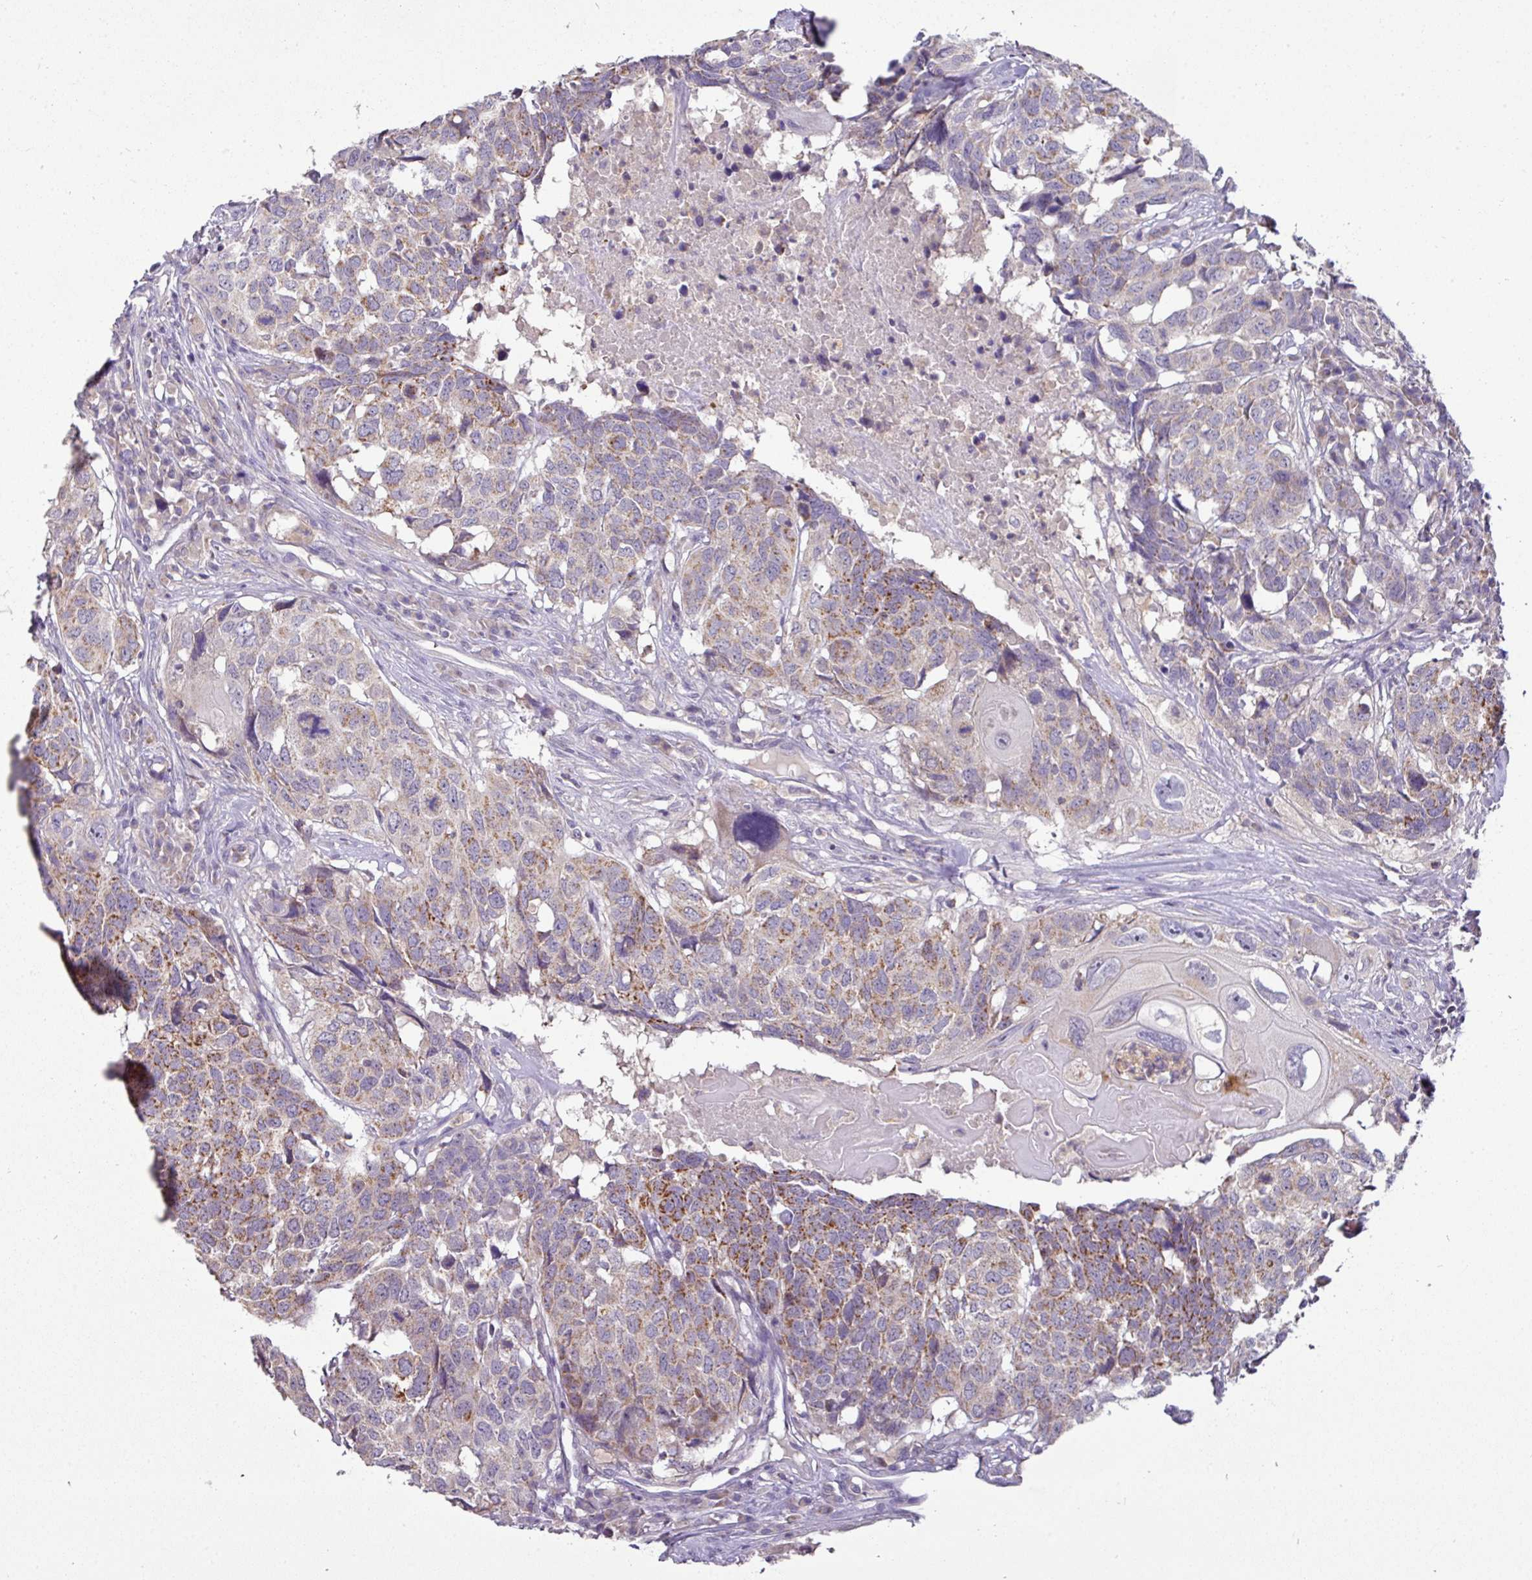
{"staining": {"intensity": "moderate", "quantity": "25%-75%", "location": "cytoplasmic/membranous"}, "tissue": "head and neck cancer", "cell_type": "Tumor cells", "image_type": "cancer", "snomed": [{"axis": "morphology", "description": "Squamous cell carcinoma, NOS"}, {"axis": "topography", "description": "Head-Neck"}], "caption": "This photomicrograph displays head and neck cancer (squamous cell carcinoma) stained with immunohistochemistry to label a protein in brown. The cytoplasmic/membranous of tumor cells show moderate positivity for the protein. Nuclei are counter-stained blue.", "gene": "TRAPPC1", "patient": {"sex": "male", "age": 66}}